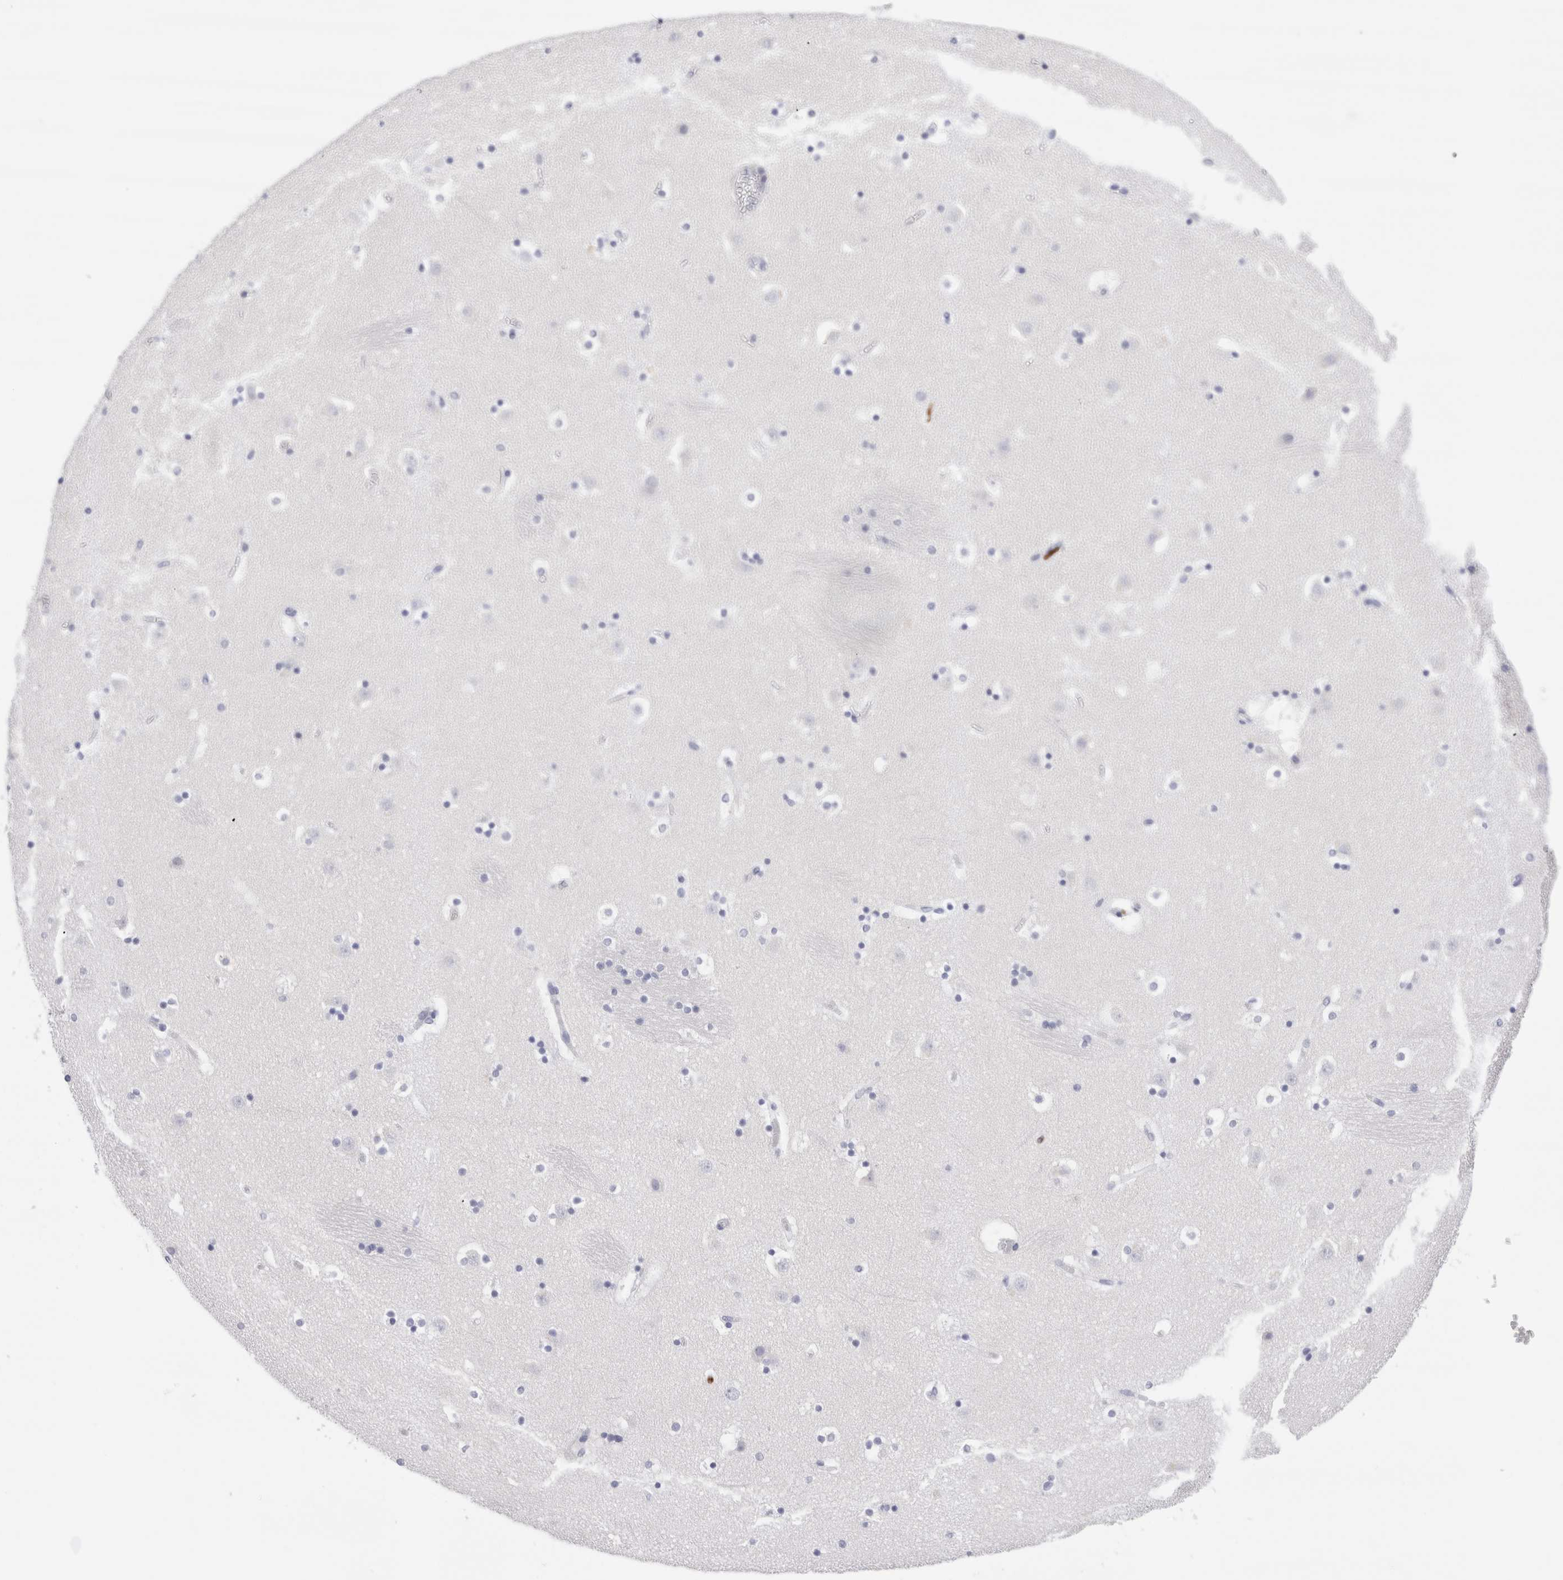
{"staining": {"intensity": "negative", "quantity": "none", "location": "none"}, "tissue": "caudate", "cell_type": "Glial cells", "image_type": "normal", "snomed": [{"axis": "morphology", "description": "Normal tissue, NOS"}, {"axis": "topography", "description": "Lateral ventricle wall"}], "caption": "Immunohistochemistry (IHC) of benign human caudate displays no positivity in glial cells.", "gene": "SLC10A5", "patient": {"sex": "male", "age": 45}}